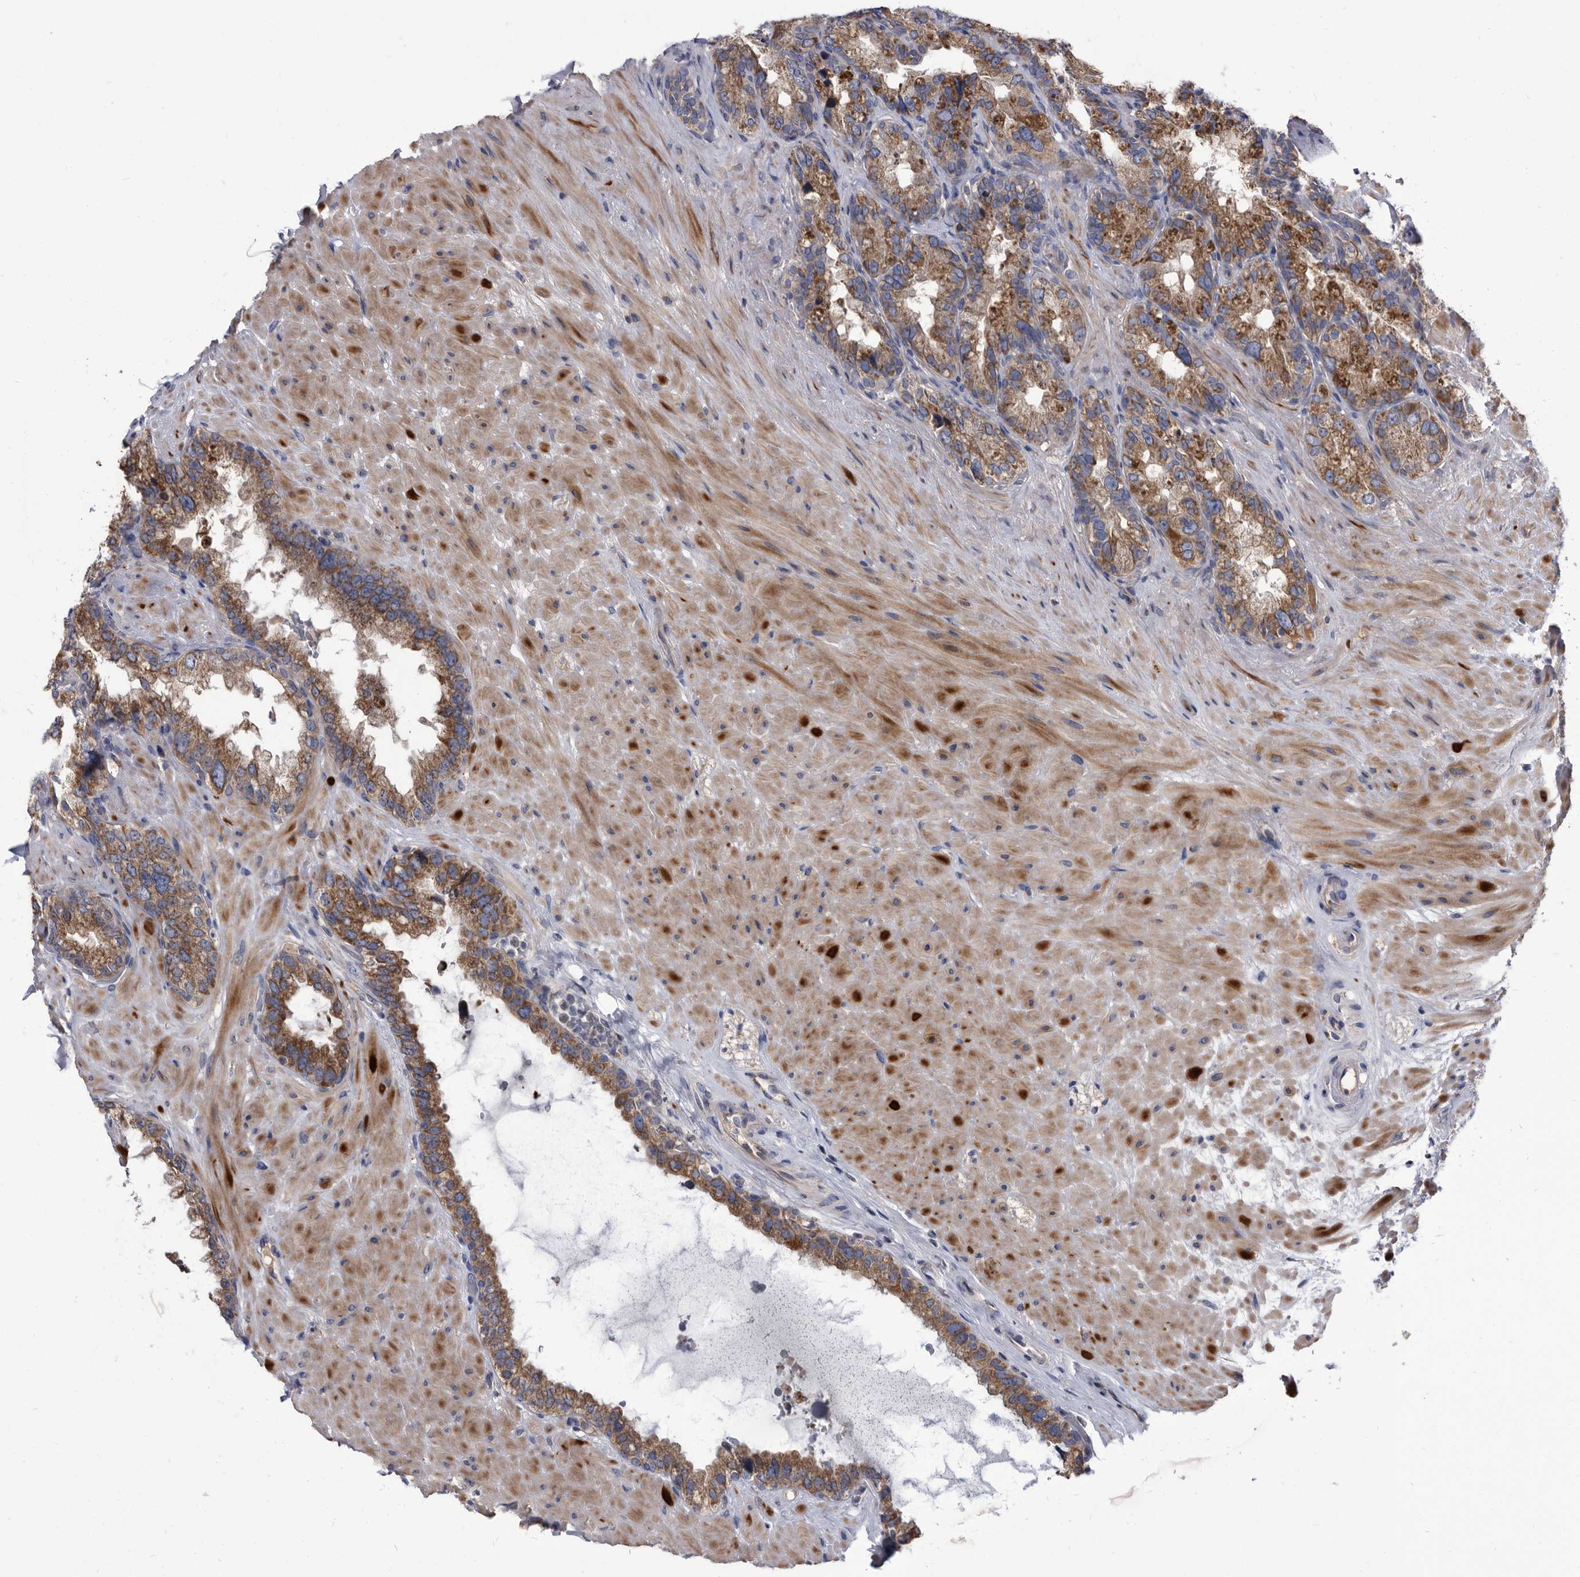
{"staining": {"intensity": "moderate", "quantity": ">75%", "location": "cytoplasmic/membranous"}, "tissue": "seminal vesicle", "cell_type": "Glandular cells", "image_type": "normal", "snomed": [{"axis": "morphology", "description": "Normal tissue, NOS"}, {"axis": "topography", "description": "Seminal veicle"}], "caption": "Moderate cytoplasmic/membranous expression is seen in approximately >75% of glandular cells in normal seminal vesicle. (DAB (3,3'-diaminobenzidine) = brown stain, brightfield microscopy at high magnification).", "gene": "DTNBP1", "patient": {"sex": "male", "age": 80}}